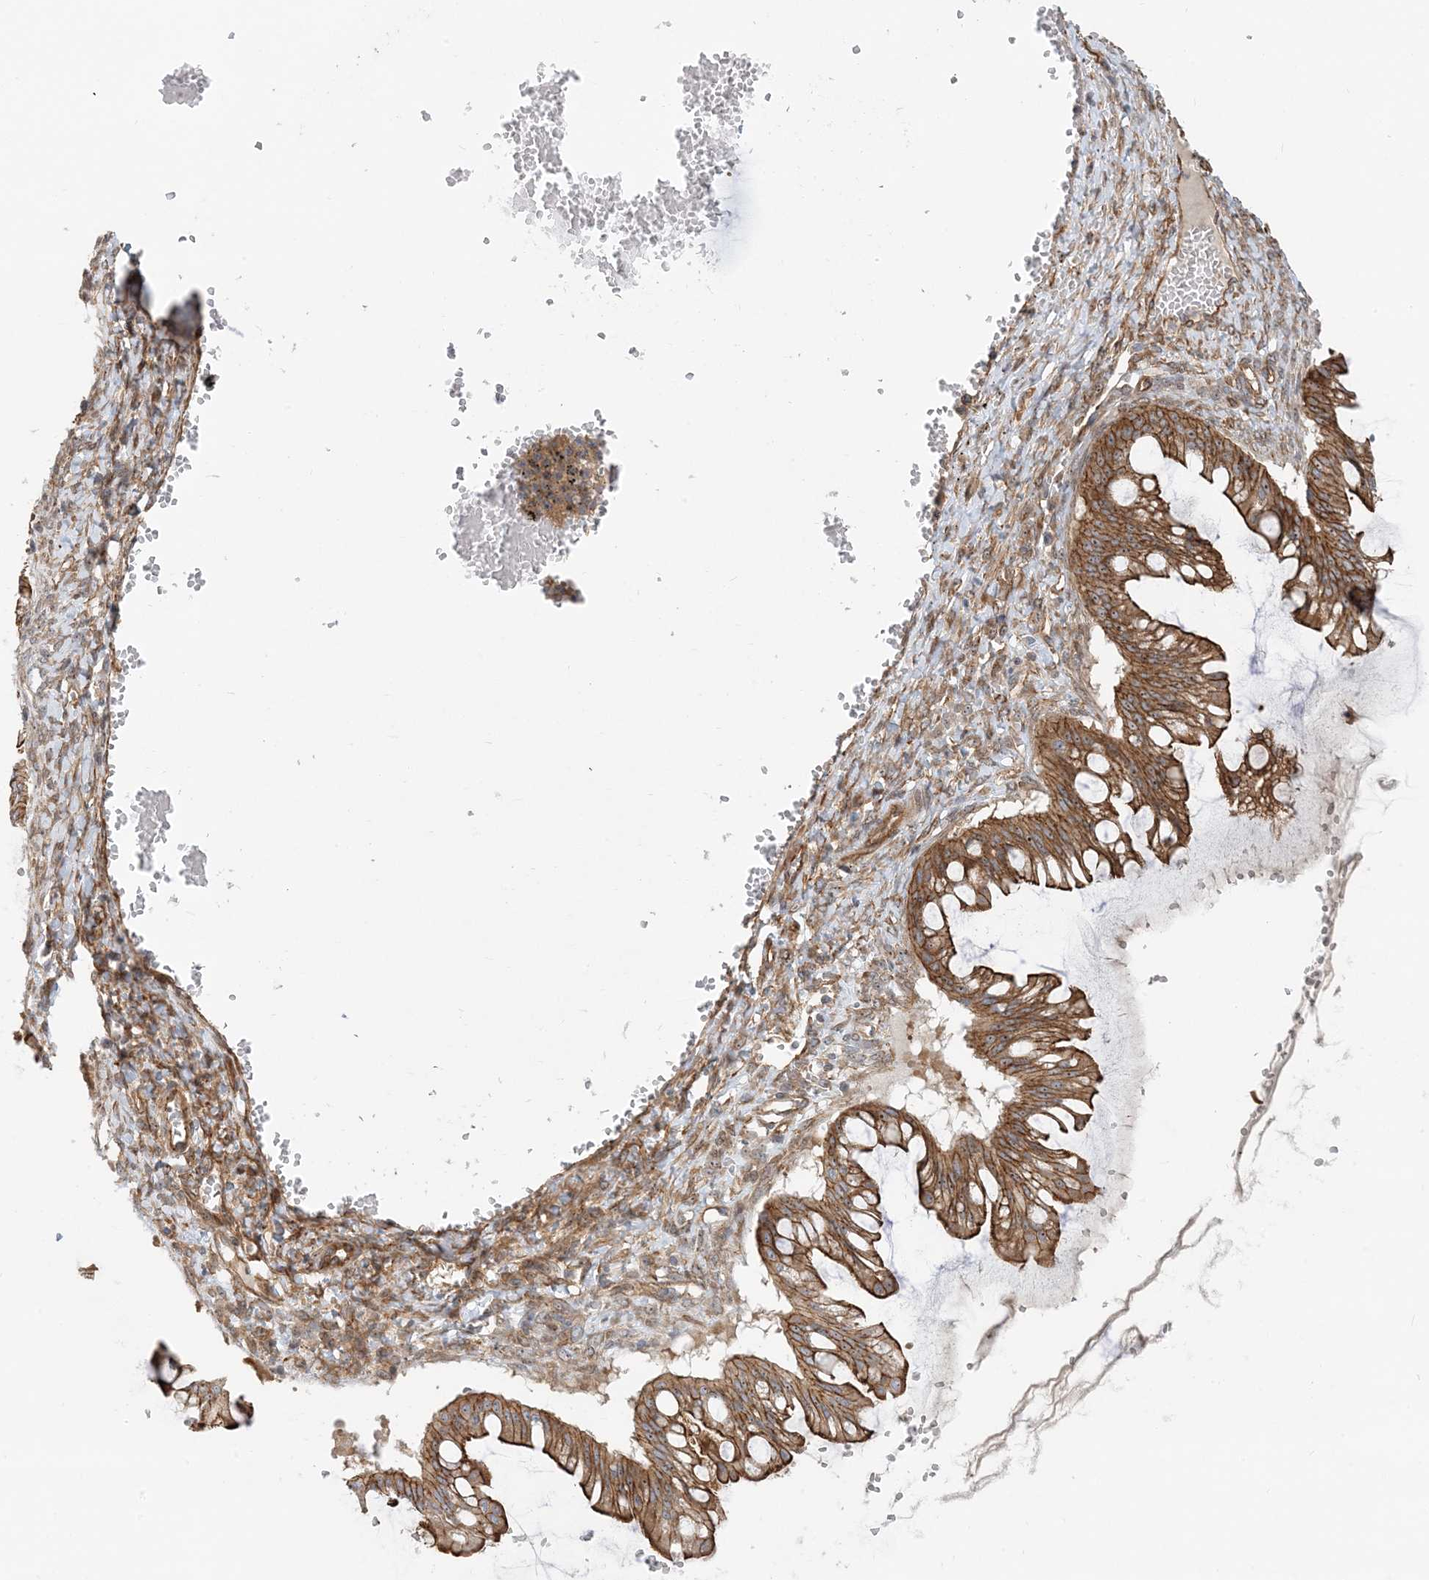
{"staining": {"intensity": "strong", "quantity": ">75%", "location": "cytoplasmic/membranous"}, "tissue": "ovarian cancer", "cell_type": "Tumor cells", "image_type": "cancer", "snomed": [{"axis": "morphology", "description": "Cystadenocarcinoma, mucinous, NOS"}, {"axis": "topography", "description": "Ovary"}], "caption": "Immunohistochemistry of mucinous cystadenocarcinoma (ovarian) exhibits high levels of strong cytoplasmic/membranous positivity in about >75% of tumor cells.", "gene": "MYL5", "patient": {"sex": "female", "age": 73}}